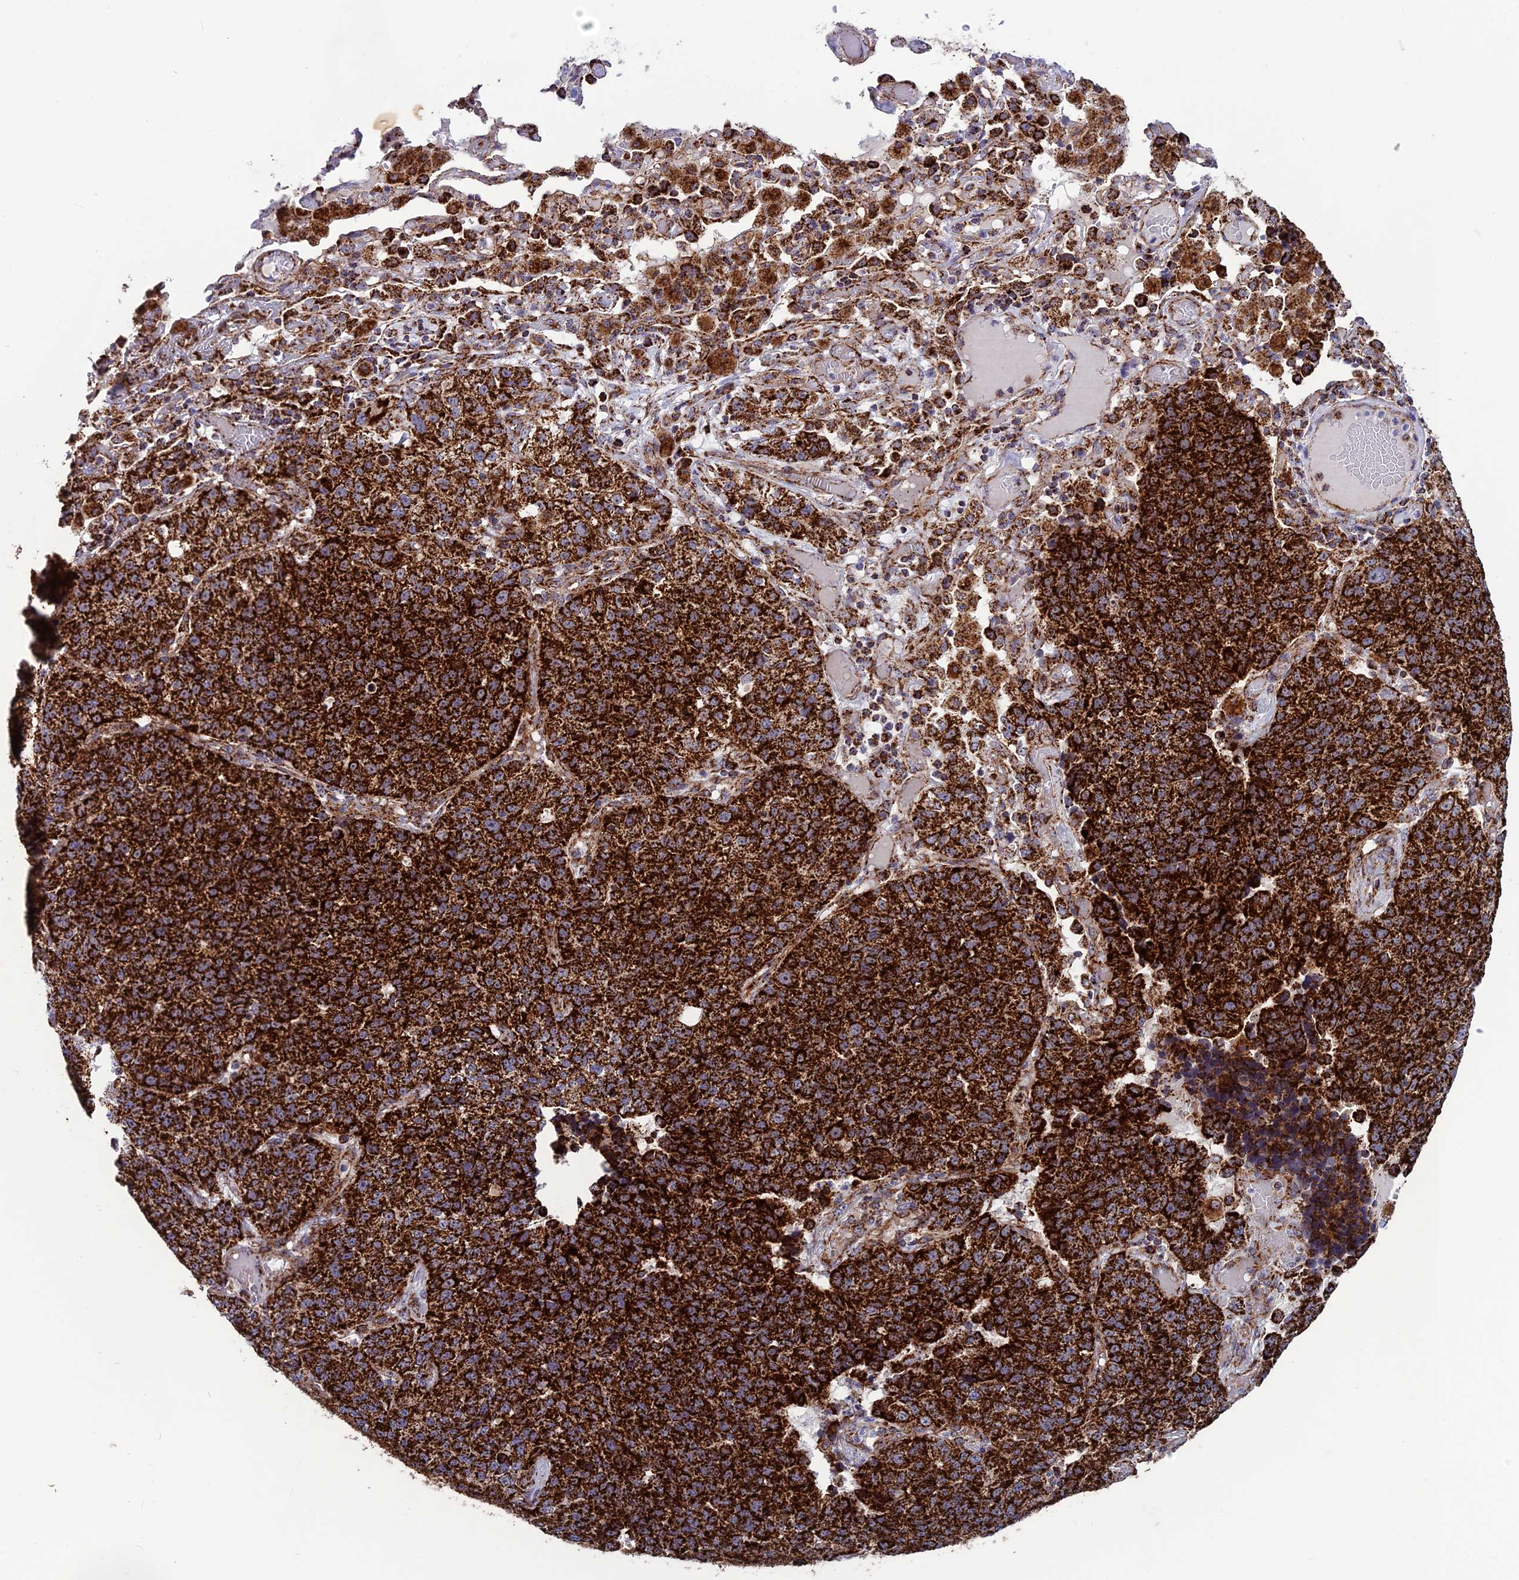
{"staining": {"intensity": "strong", "quantity": ">75%", "location": "cytoplasmic/membranous"}, "tissue": "lung cancer", "cell_type": "Tumor cells", "image_type": "cancer", "snomed": [{"axis": "morphology", "description": "Adenocarcinoma, NOS"}, {"axis": "topography", "description": "Lung"}], "caption": "A high amount of strong cytoplasmic/membranous staining is appreciated in approximately >75% of tumor cells in adenocarcinoma (lung) tissue.", "gene": "MRPS18B", "patient": {"sex": "male", "age": 49}}